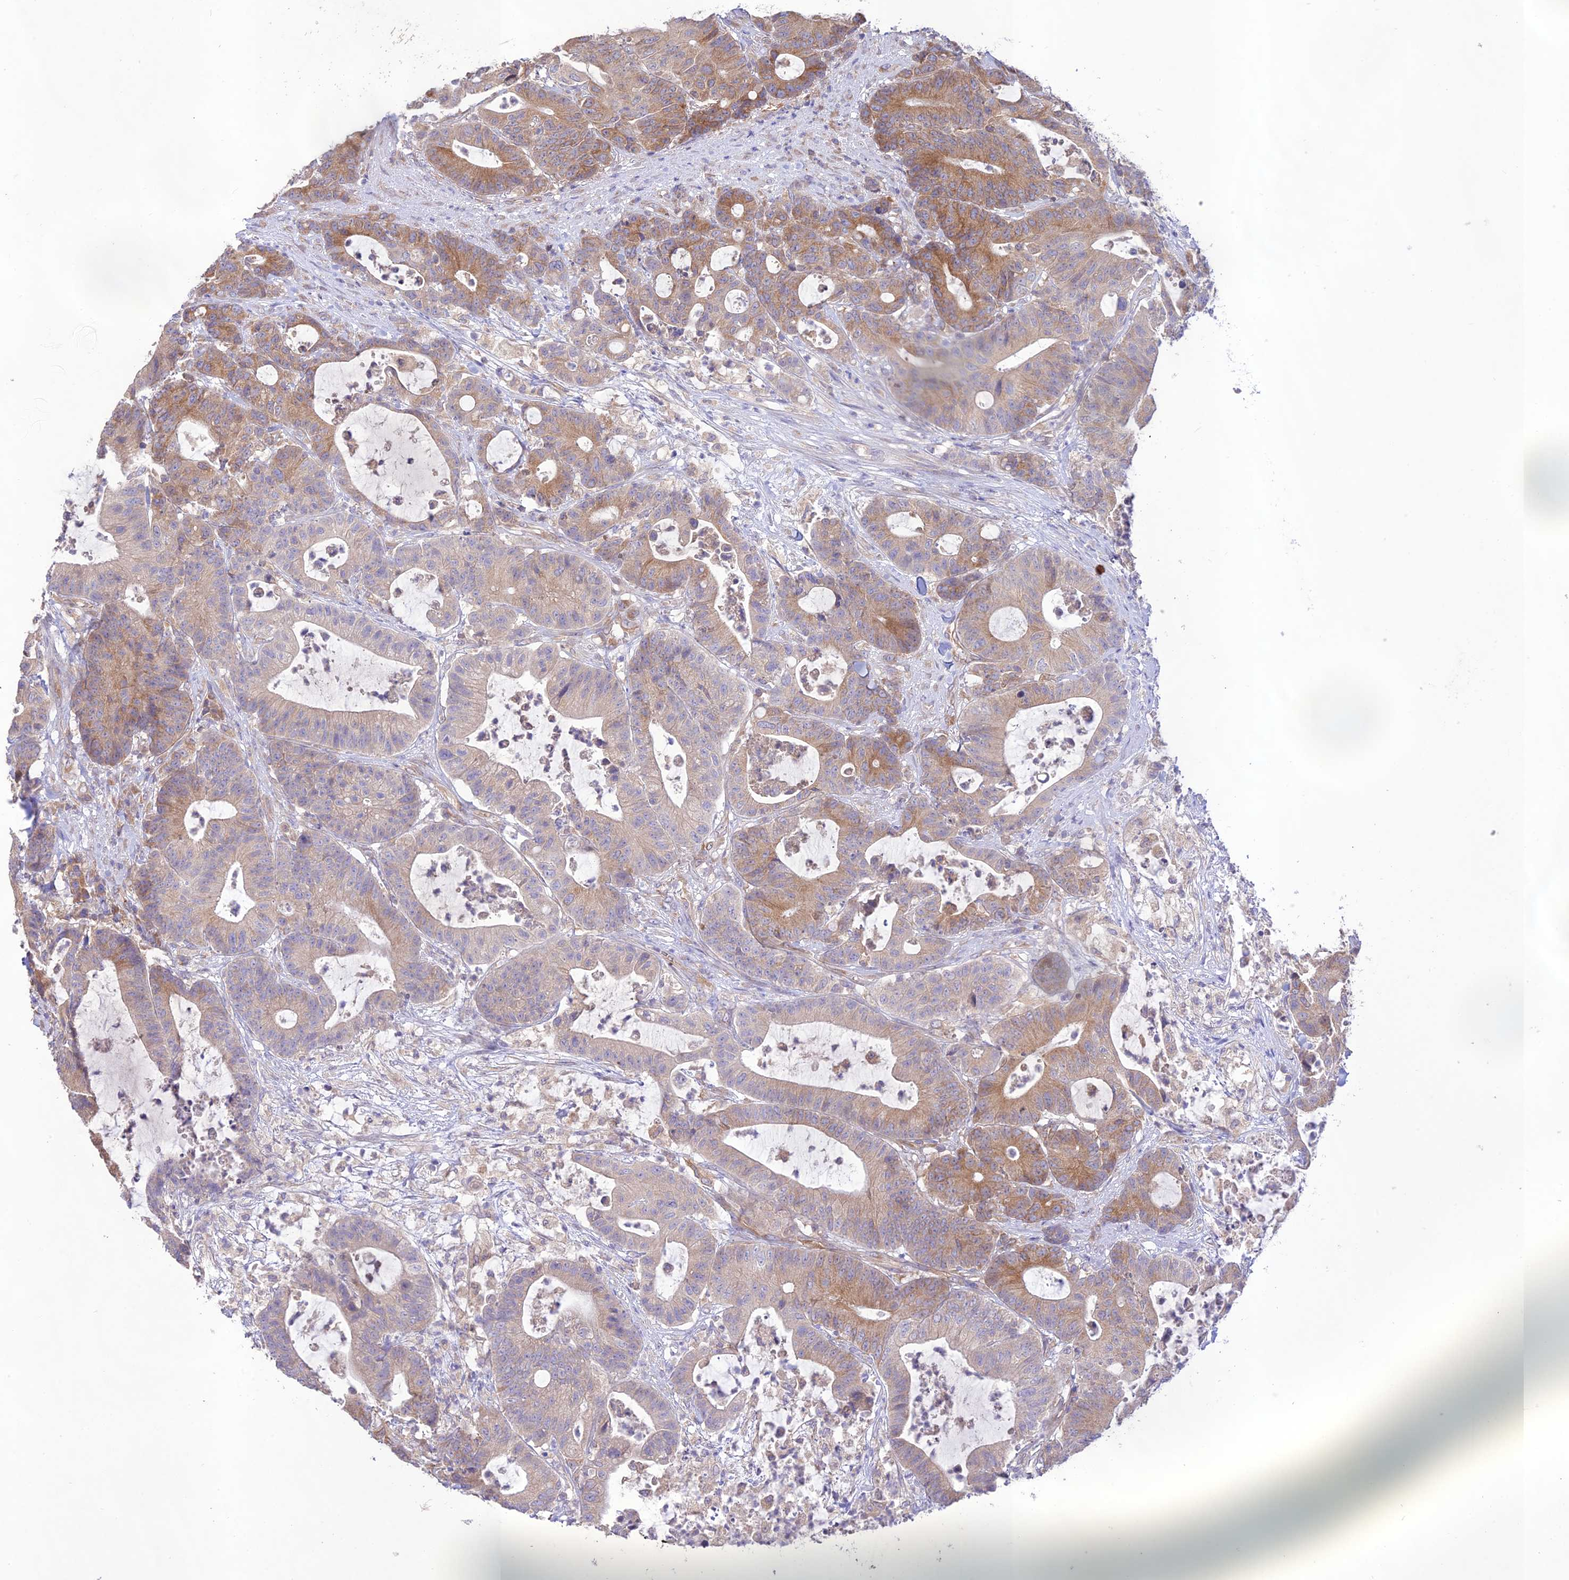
{"staining": {"intensity": "moderate", "quantity": "25%-75%", "location": "cytoplasmic/membranous"}, "tissue": "colorectal cancer", "cell_type": "Tumor cells", "image_type": "cancer", "snomed": [{"axis": "morphology", "description": "Adenocarcinoma, NOS"}, {"axis": "topography", "description": "Colon"}], "caption": "Human colorectal cancer stained with a brown dye shows moderate cytoplasmic/membranous positive expression in approximately 25%-75% of tumor cells.", "gene": "TMEM259", "patient": {"sex": "female", "age": 84}}